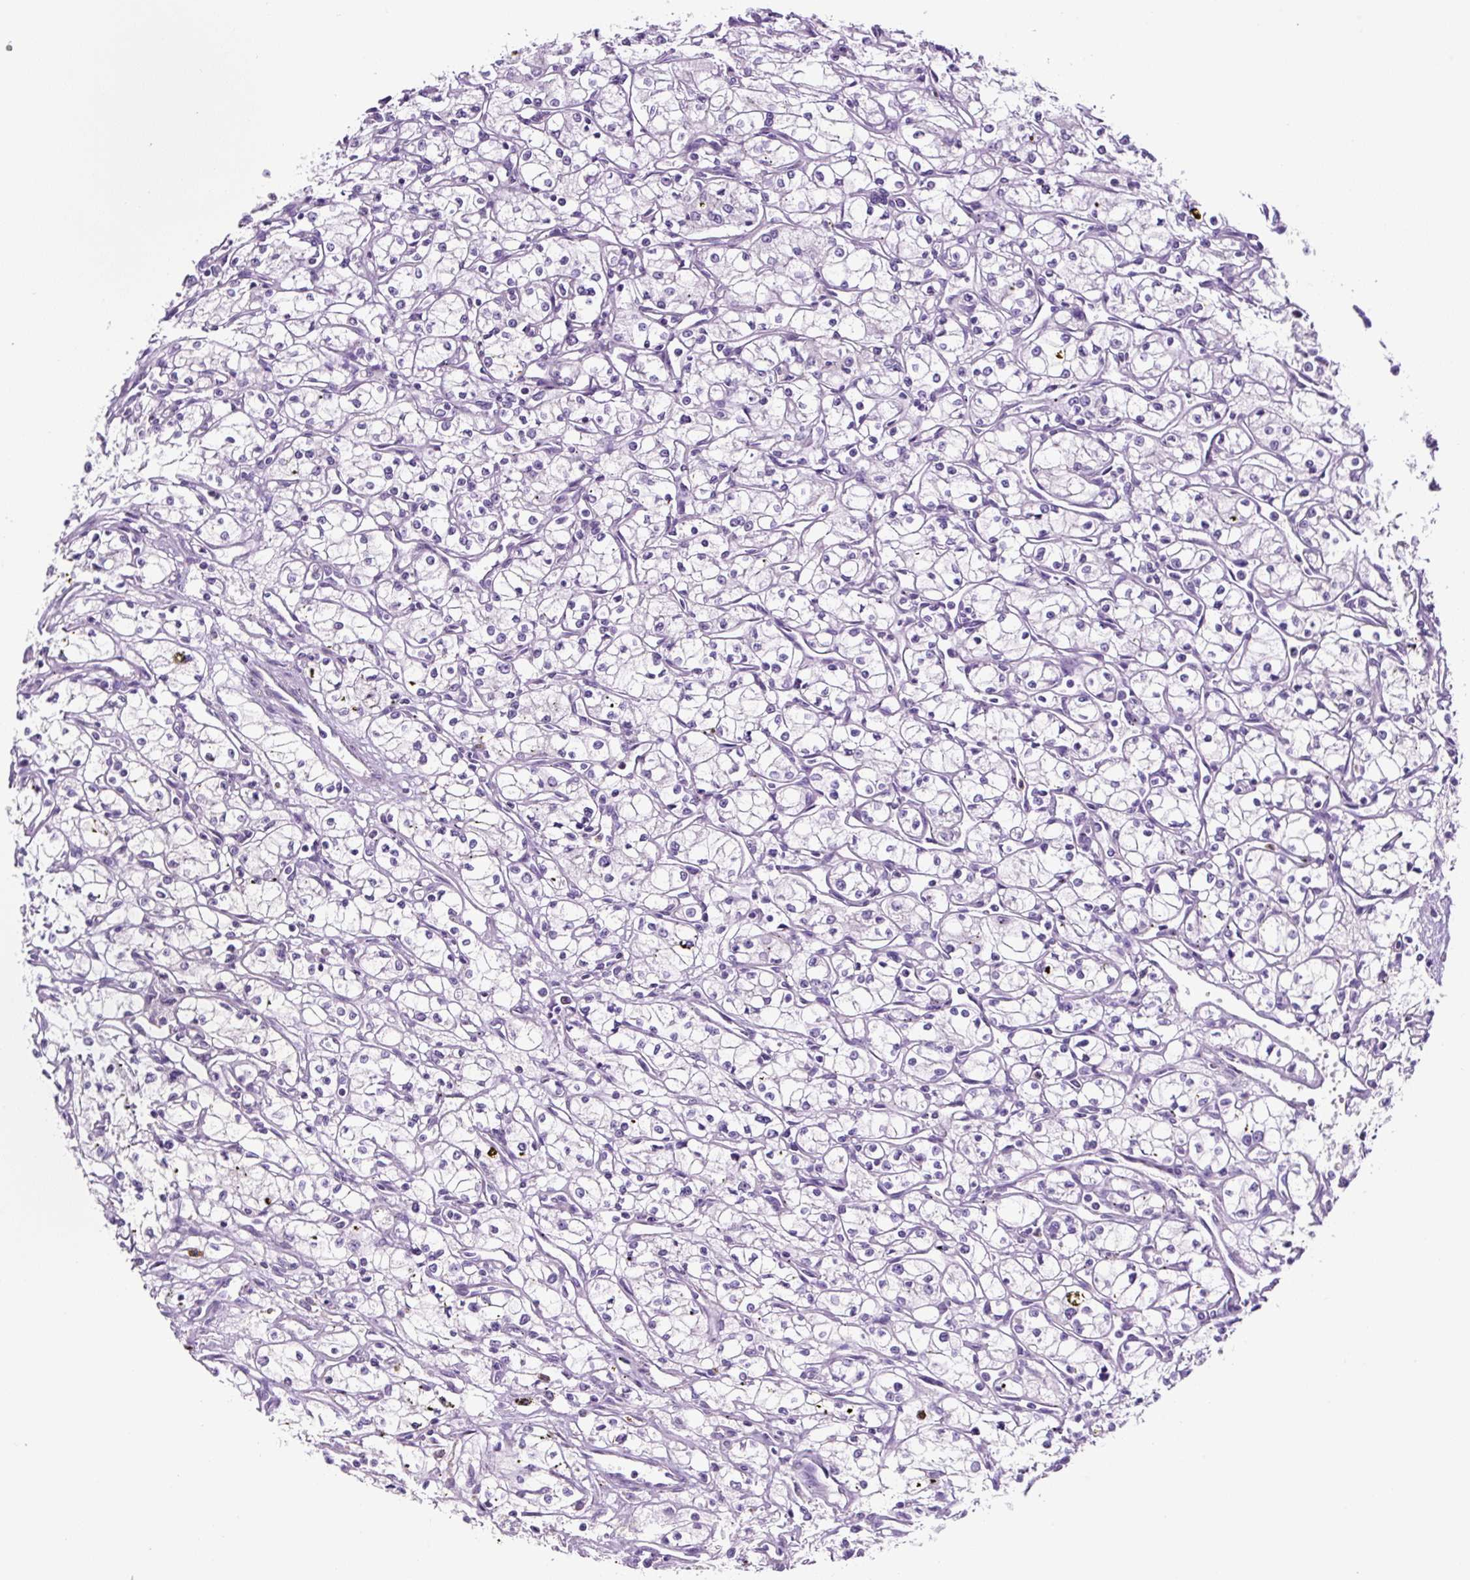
{"staining": {"intensity": "negative", "quantity": "none", "location": "none"}, "tissue": "renal cancer", "cell_type": "Tumor cells", "image_type": "cancer", "snomed": [{"axis": "morphology", "description": "Adenocarcinoma, NOS"}, {"axis": "topography", "description": "Kidney"}], "caption": "This is an IHC micrograph of human renal cancer. There is no positivity in tumor cells.", "gene": "RNF212B", "patient": {"sex": "male", "age": 59}}